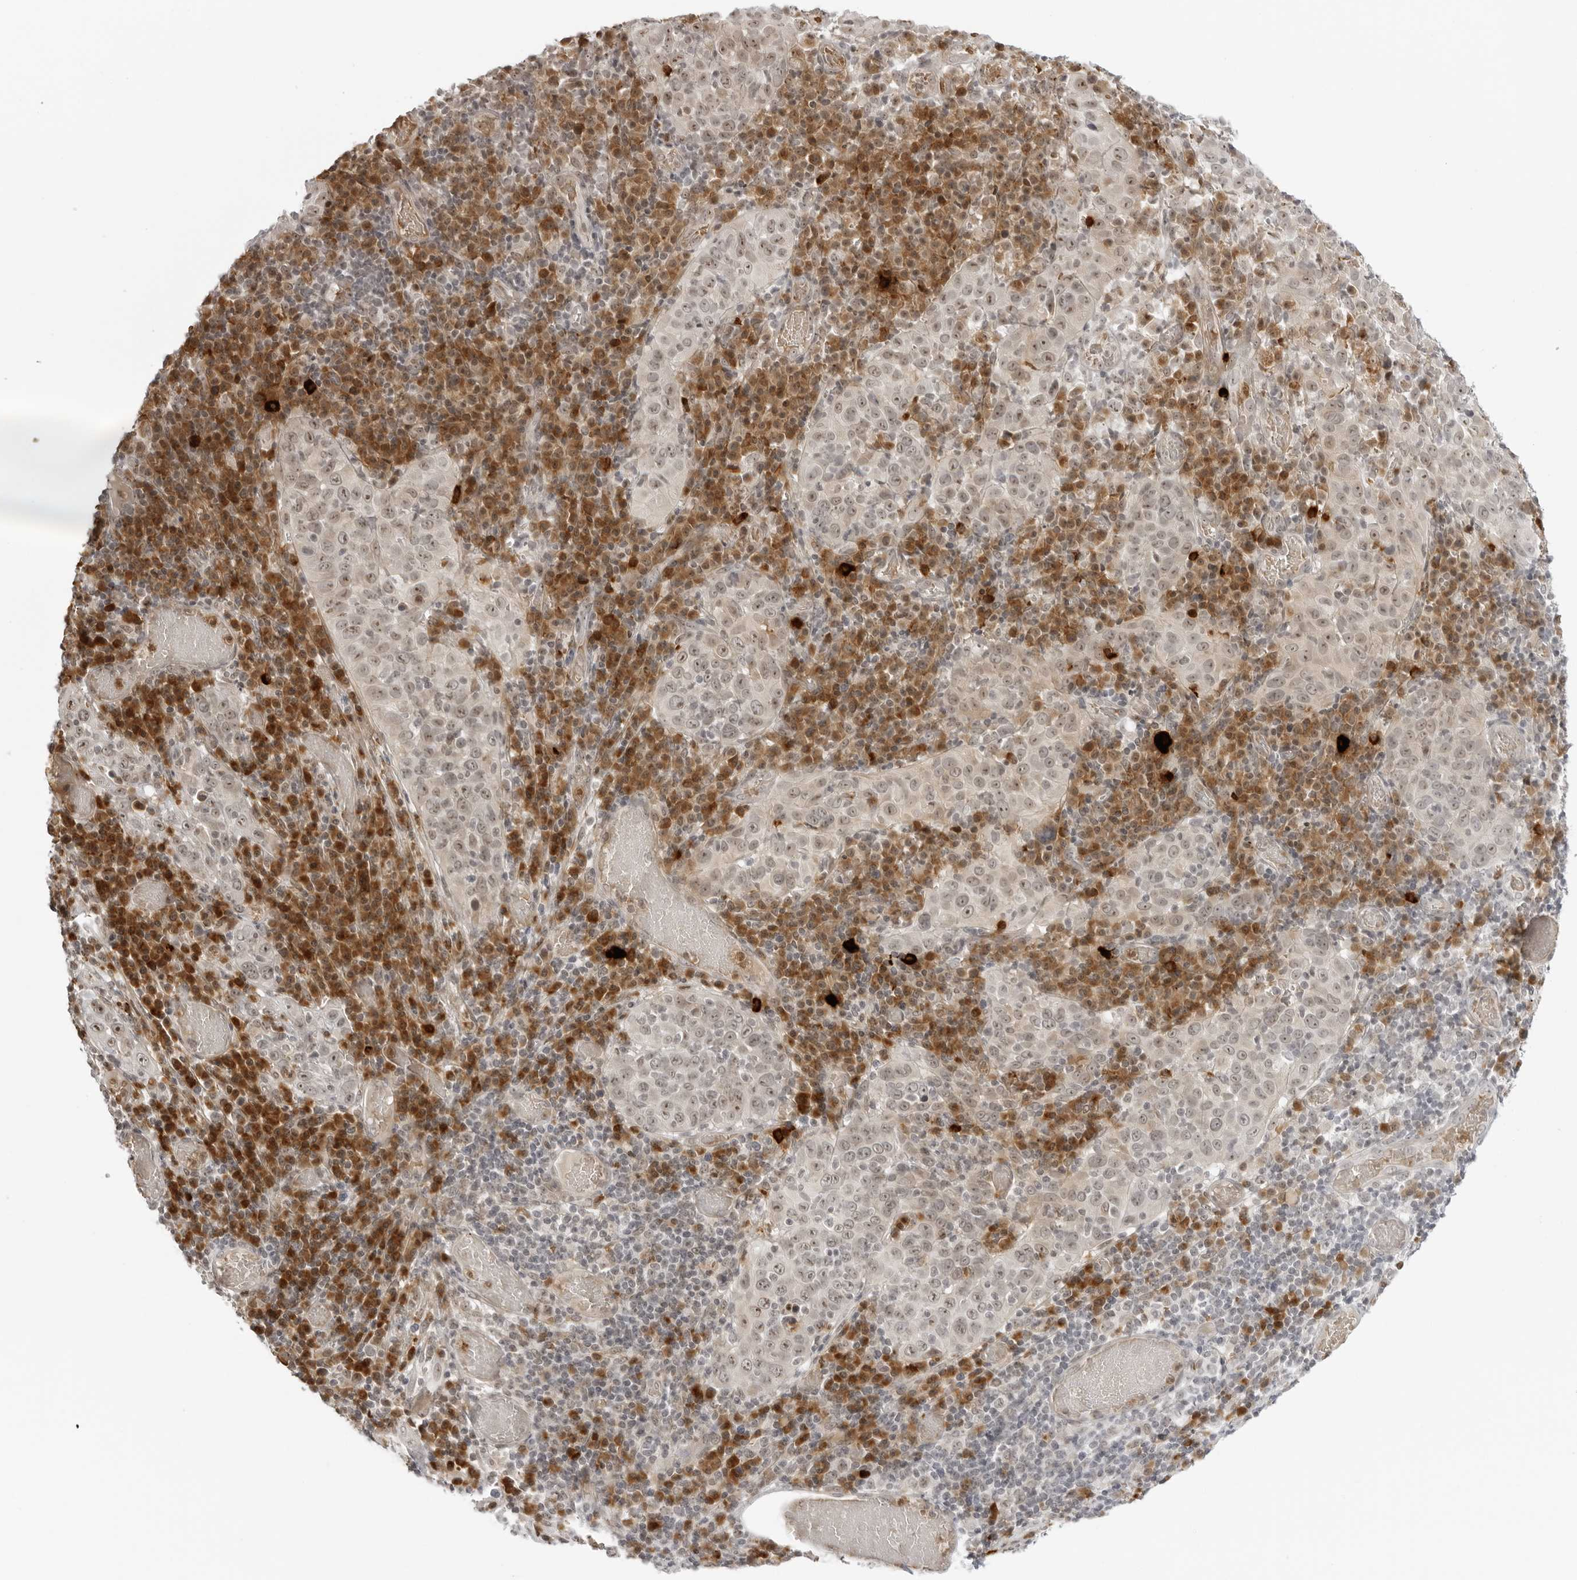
{"staining": {"intensity": "moderate", "quantity": "<25%", "location": "nuclear"}, "tissue": "cervical cancer", "cell_type": "Tumor cells", "image_type": "cancer", "snomed": [{"axis": "morphology", "description": "Squamous cell carcinoma, NOS"}, {"axis": "topography", "description": "Cervix"}], "caption": "Approximately <25% of tumor cells in human cervical cancer demonstrate moderate nuclear protein staining as visualized by brown immunohistochemical staining.", "gene": "SUGCT", "patient": {"sex": "female", "age": 46}}